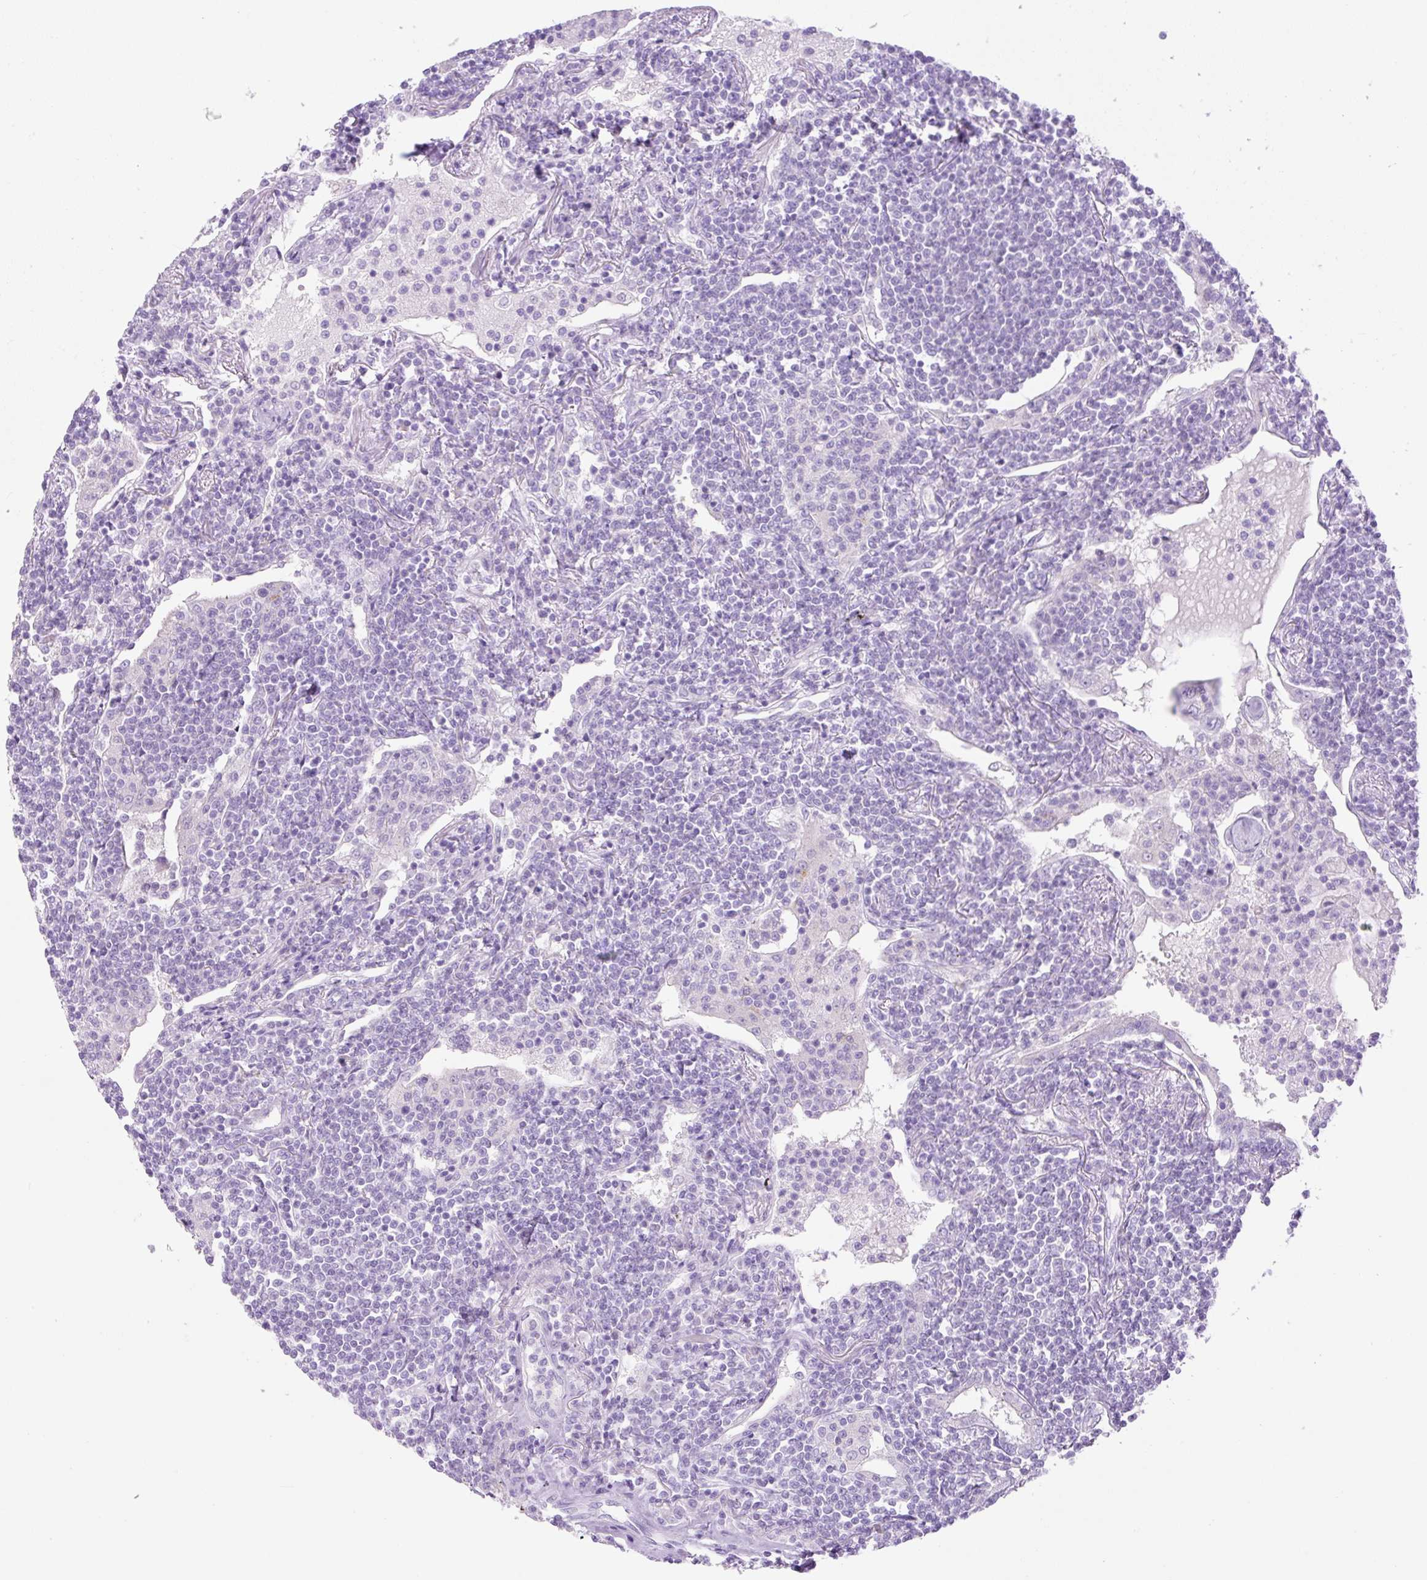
{"staining": {"intensity": "negative", "quantity": "none", "location": "none"}, "tissue": "lymphoma", "cell_type": "Tumor cells", "image_type": "cancer", "snomed": [{"axis": "morphology", "description": "Malignant lymphoma, non-Hodgkin's type, Low grade"}, {"axis": "topography", "description": "Lung"}], "caption": "IHC micrograph of neoplastic tissue: human malignant lymphoma, non-Hodgkin's type (low-grade) stained with DAB reveals no significant protein staining in tumor cells. (DAB (3,3'-diaminobenzidine) immunohistochemistry (IHC), high magnification).", "gene": "CDX1", "patient": {"sex": "female", "age": 71}}